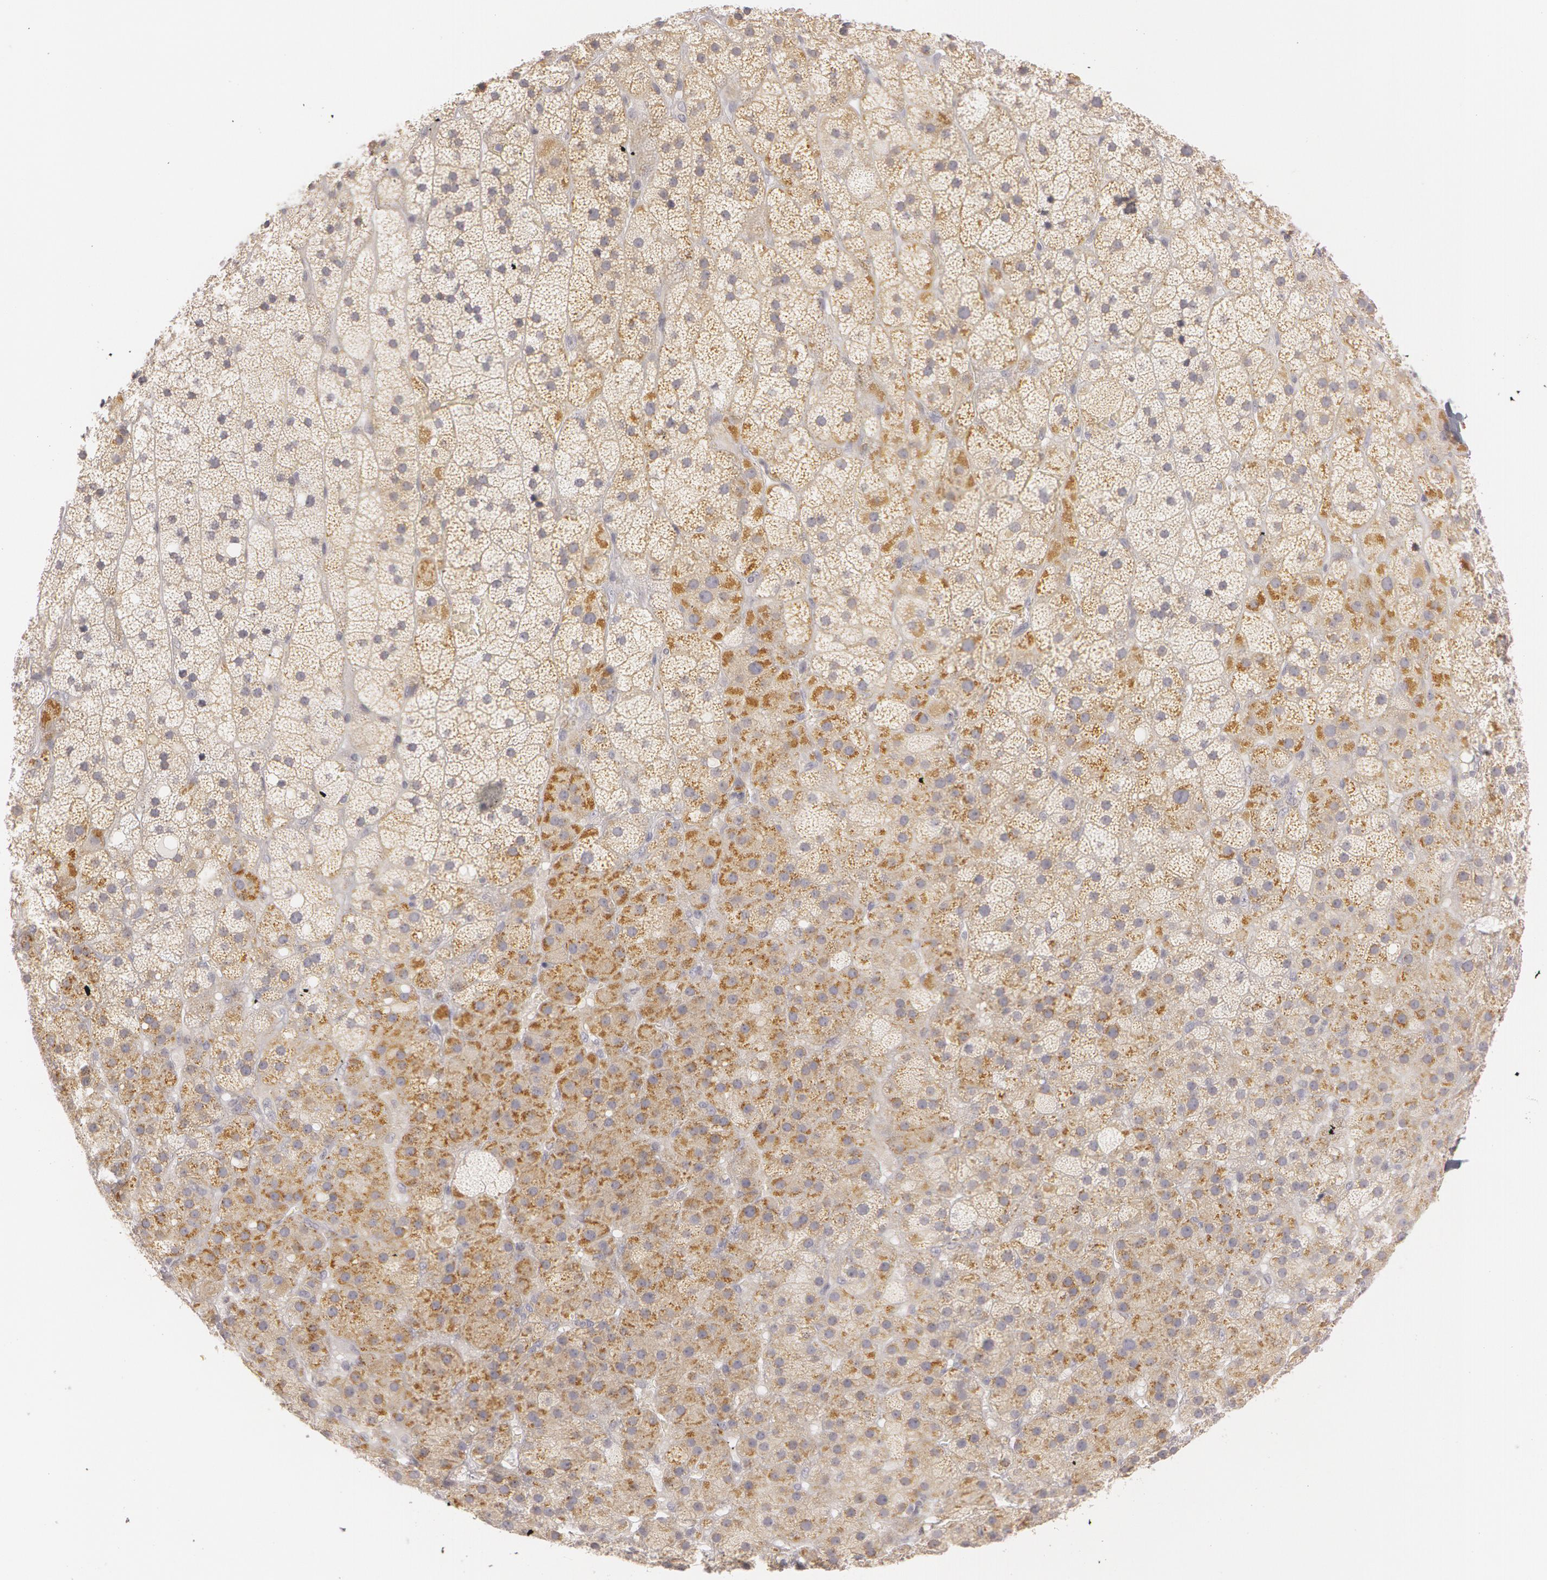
{"staining": {"intensity": "moderate", "quantity": "25%-75%", "location": "cytoplasmic/membranous"}, "tissue": "adrenal gland", "cell_type": "Glandular cells", "image_type": "normal", "snomed": [{"axis": "morphology", "description": "Normal tissue, NOS"}, {"axis": "topography", "description": "Adrenal gland"}], "caption": "Glandular cells show moderate cytoplasmic/membranous positivity in about 25%-75% of cells in benign adrenal gland. Immunohistochemistry (ihc) stains the protein of interest in brown and the nuclei are stained blue.", "gene": "RALGAPA1", "patient": {"sex": "male", "age": 35}}